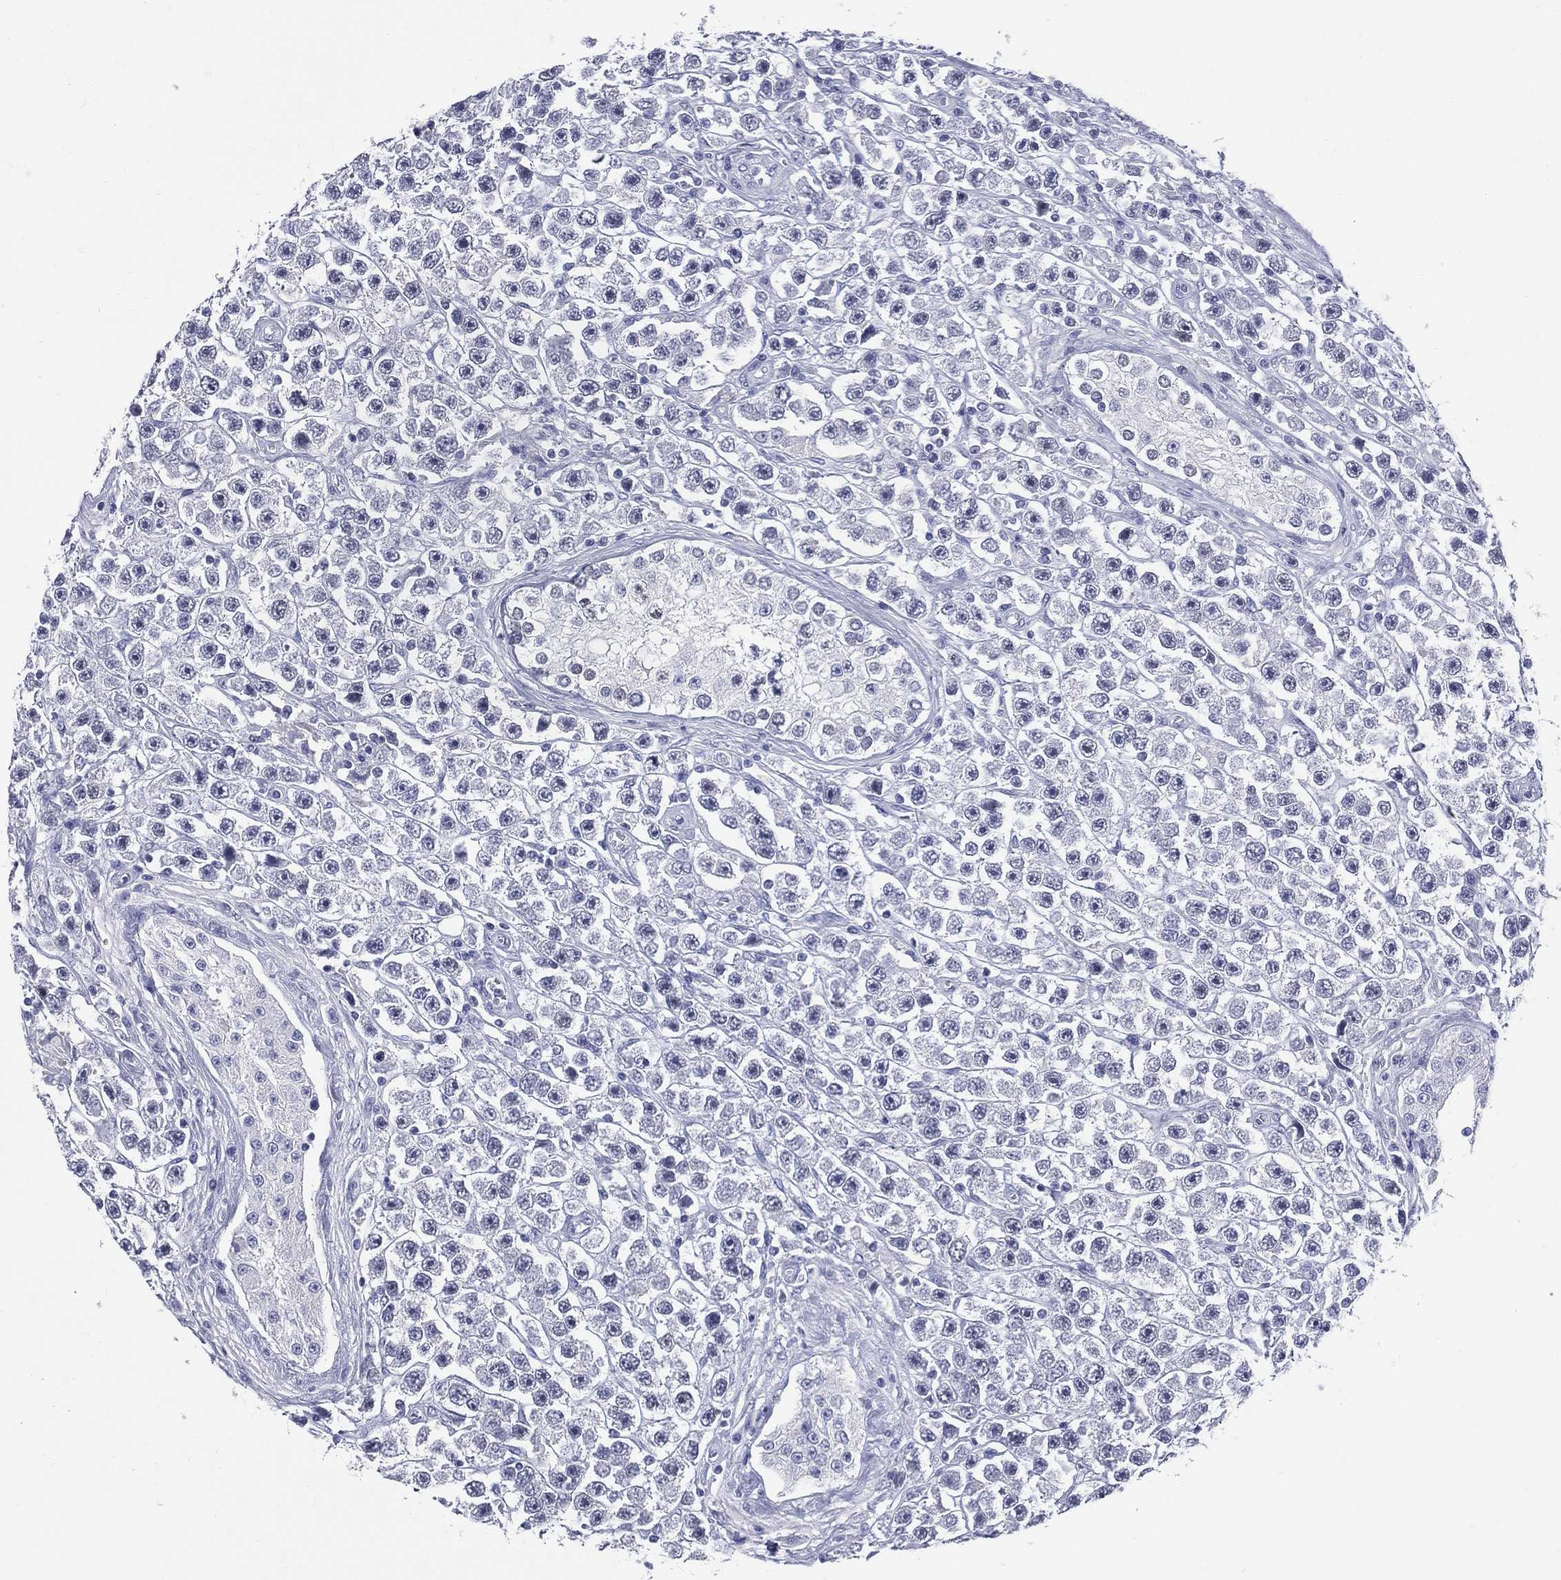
{"staining": {"intensity": "negative", "quantity": "none", "location": "none"}, "tissue": "testis cancer", "cell_type": "Tumor cells", "image_type": "cancer", "snomed": [{"axis": "morphology", "description": "Seminoma, NOS"}, {"axis": "topography", "description": "Testis"}], "caption": "Photomicrograph shows no protein positivity in tumor cells of seminoma (testis) tissue. Nuclei are stained in blue.", "gene": "MLLT10", "patient": {"sex": "male", "age": 45}}